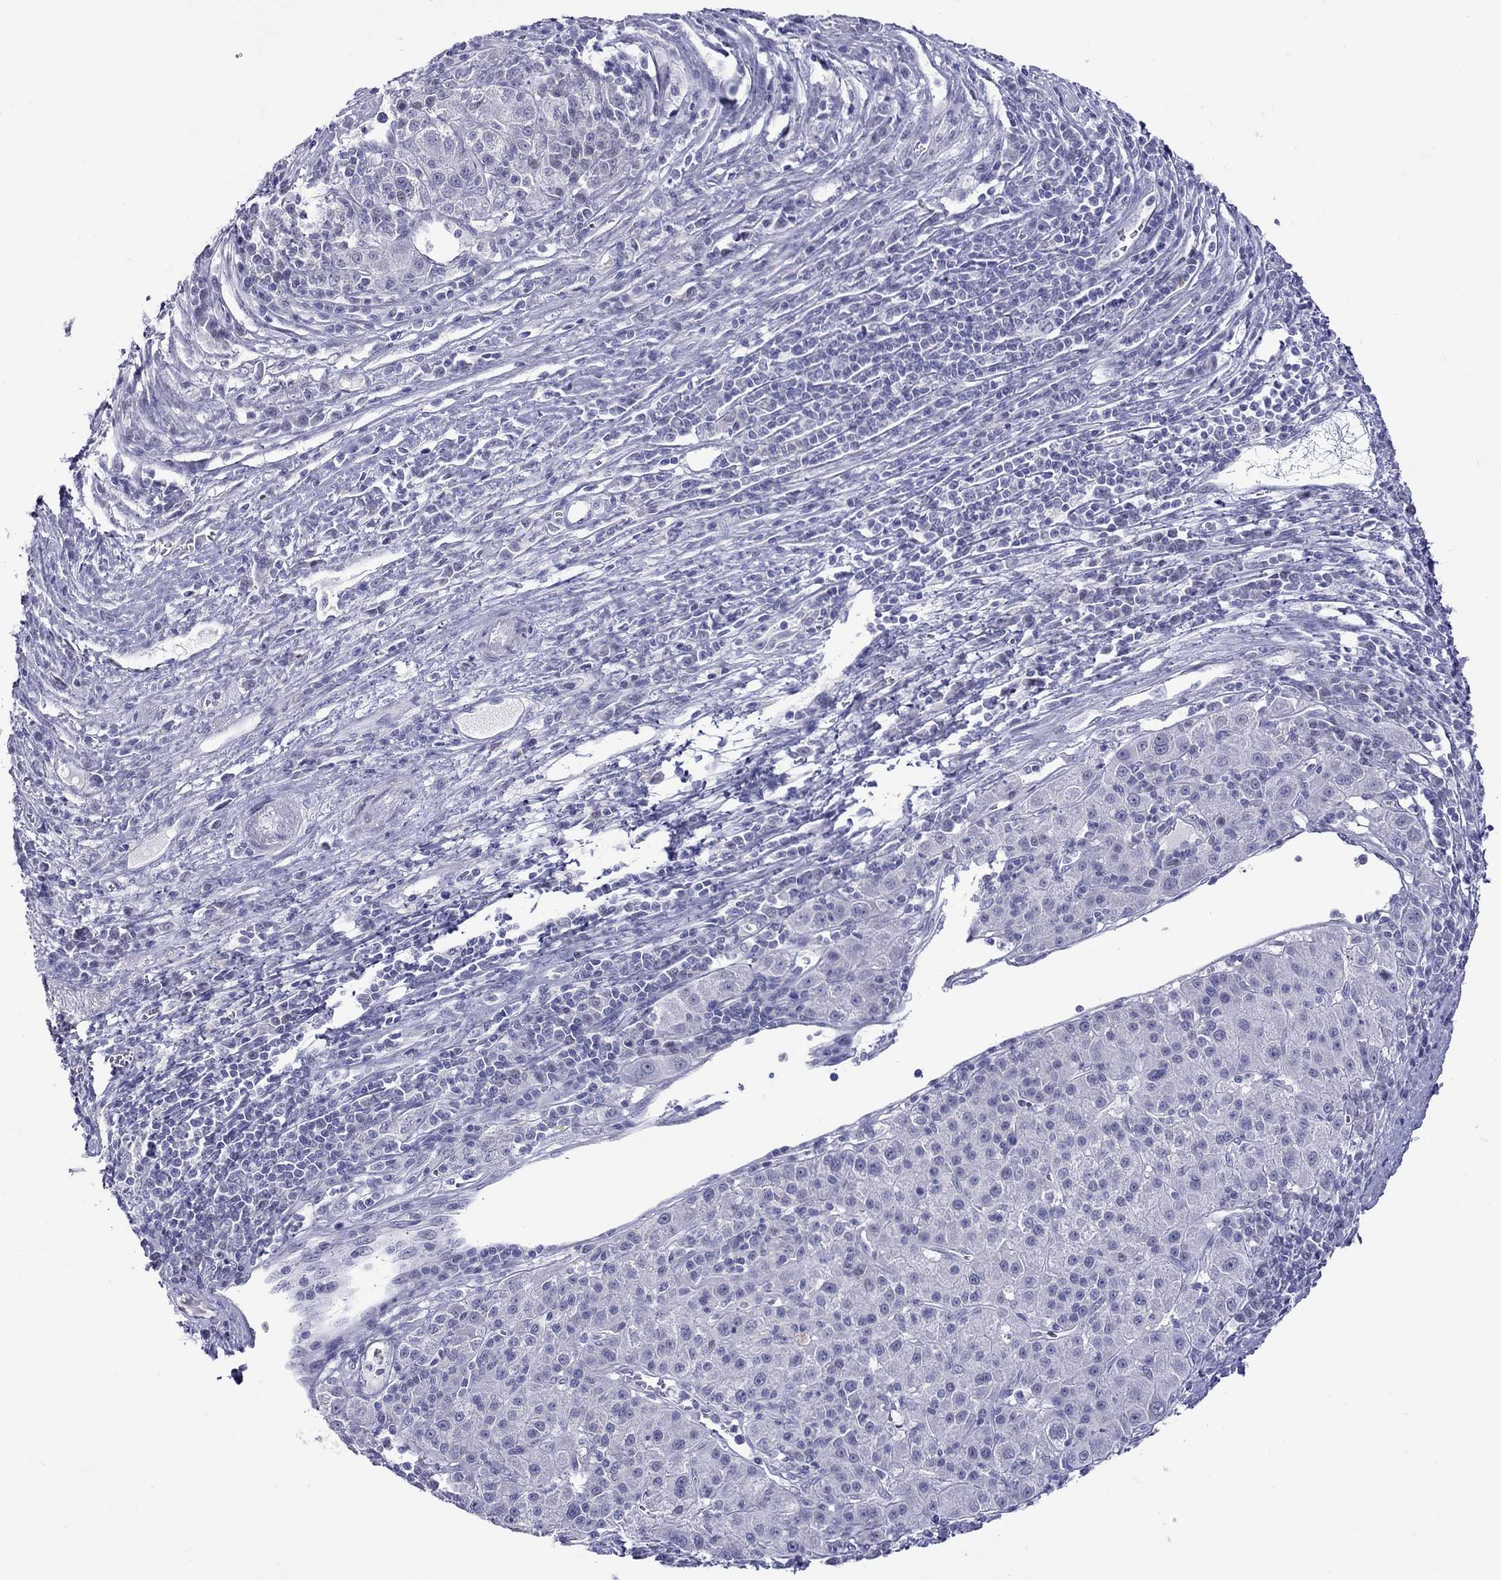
{"staining": {"intensity": "negative", "quantity": "none", "location": "none"}, "tissue": "liver cancer", "cell_type": "Tumor cells", "image_type": "cancer", "snomed": [{"axis": "morphology", "description": "Carcinoma, Hepatocellular, NOS"}, {"axis": "topography", "description": "Liver"}], "caption": "Micrograph shows no significant protein positivity in tumor cells of hepatocellular carcinoma (liver).", "gene": "CHRNB3", "patient": {"sex": "female", "age": 60}}